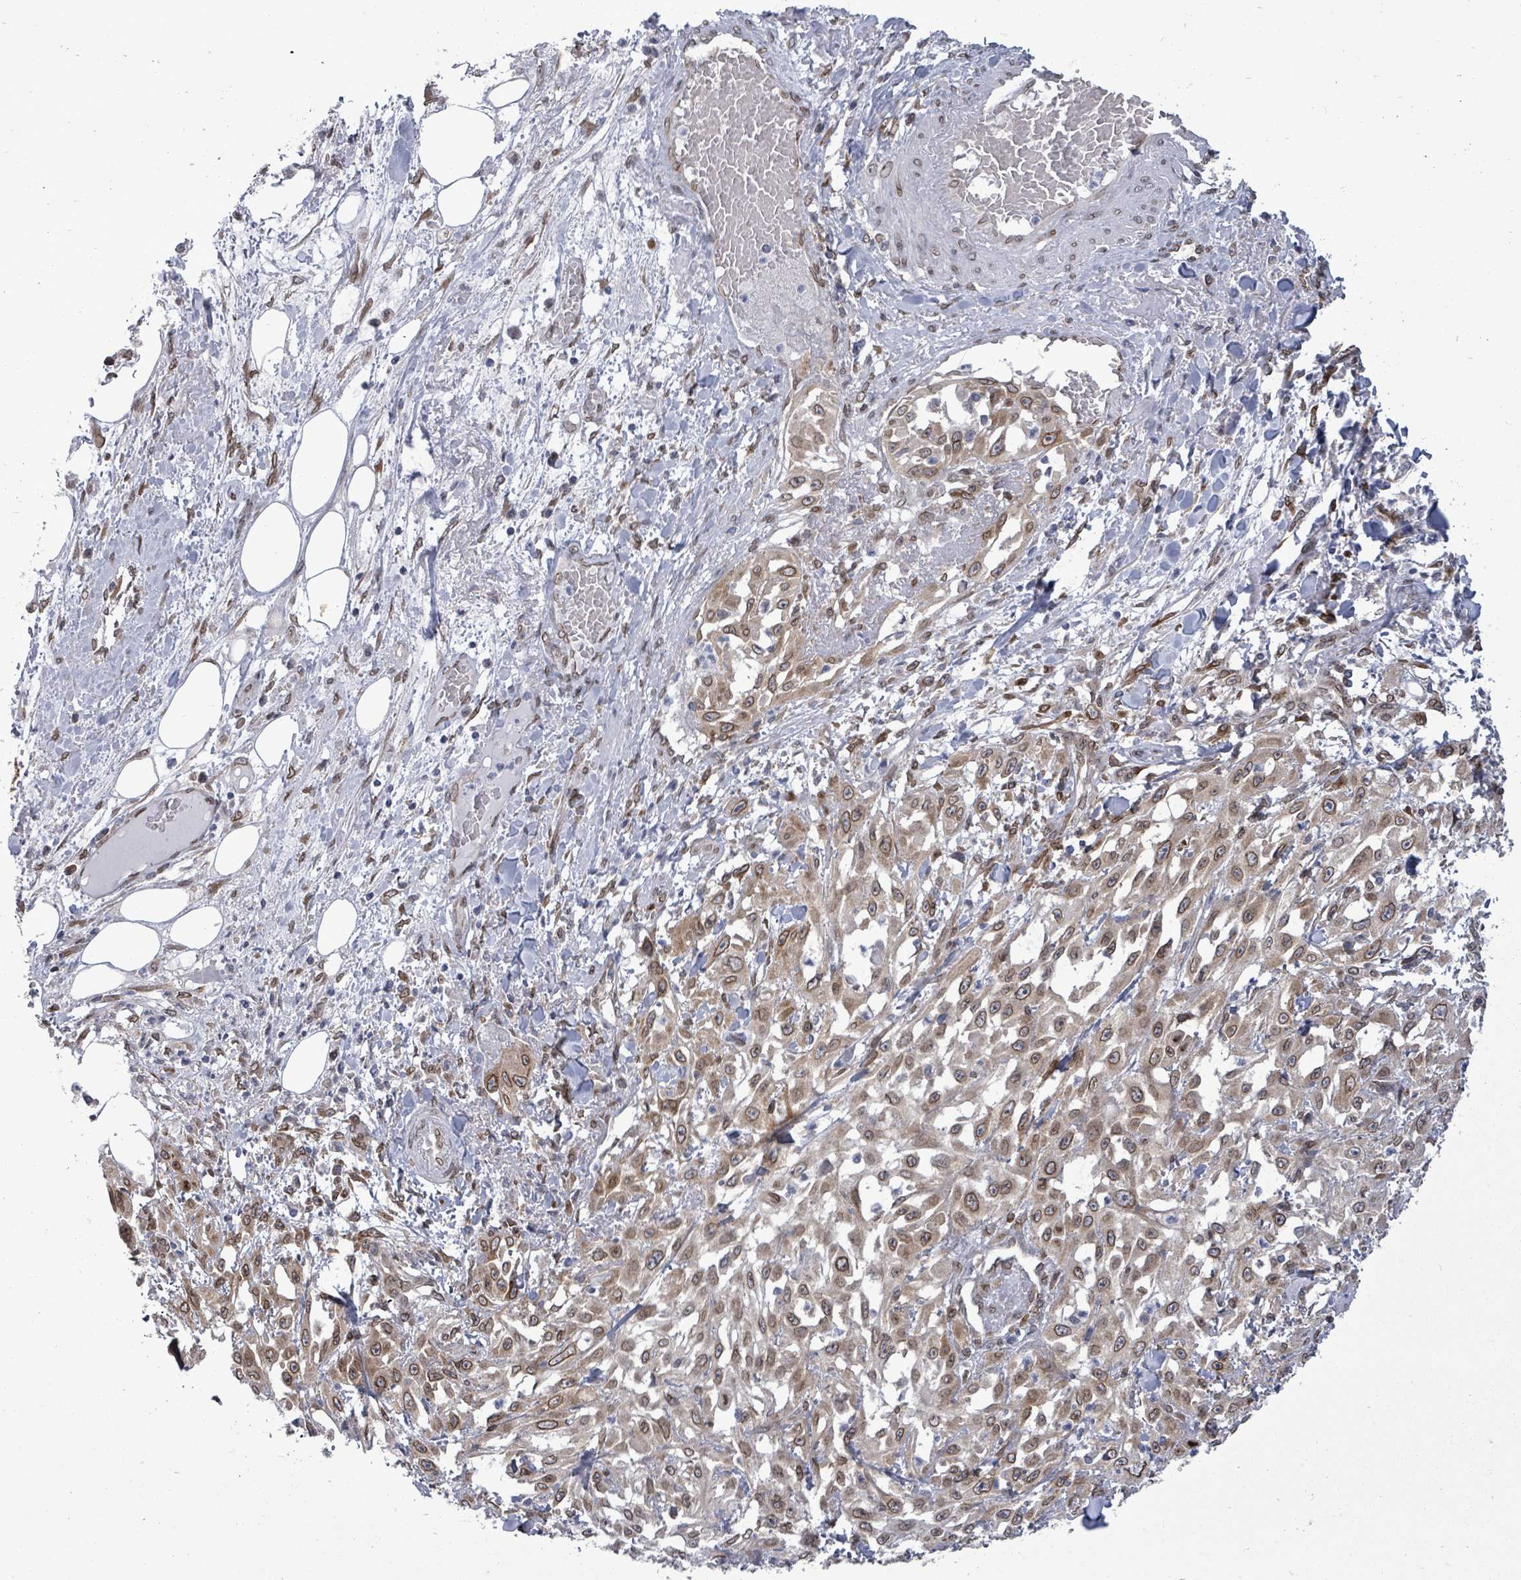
{"staining": {"intensity": "moderate", "quantity": ">75%", "location": "cytoplasmic/membranous,nuclear"}, "tissue": "skin cancer", "cell_type": "Tumor cells", "image_type": "cancer", "snomed": [{"axis": "morphology", "description": "Squamous cell carcinoma, NOS"}, {"axis": "morphology", "description": "Squamous cell carcinoma, metastatic, NOS"}, {"axis": "topography", "description": "Skin"}, {"axis": "topography", "description": "Lymph node"}], "caption": "A brown stain labels moderate cytoplasmic/membranous and nuclear staining of a protein in human skin metastatic squamous cell carcinoma tumor cells.", "gene": "ARFGAP1", "patient": {"sex": "male", "age": 75}}